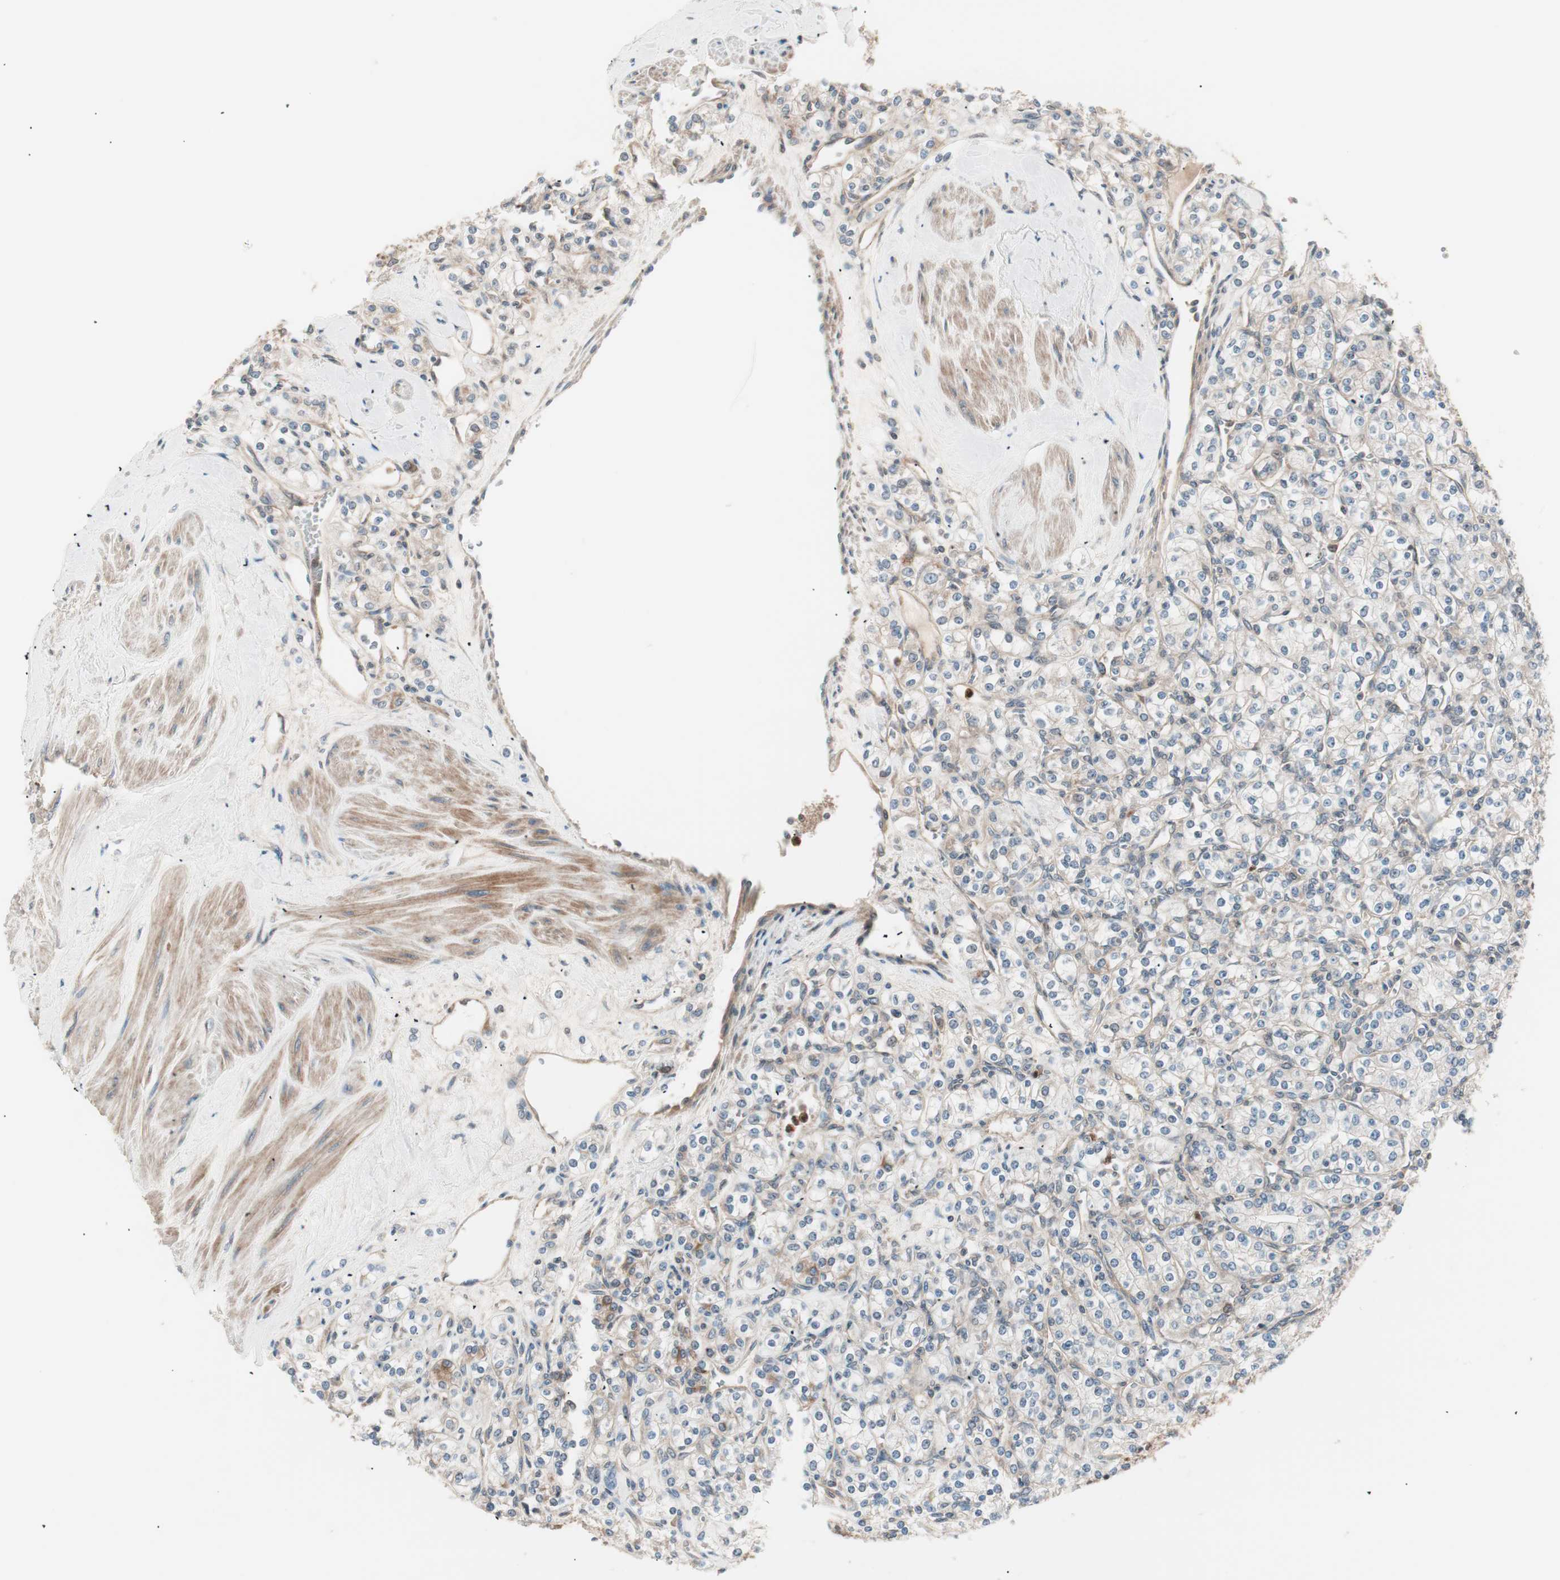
{"staining": {"intensity": "weak", "quantity": "25%-75%", "location": "cytoplasmic/membranous"}, "tissue": "renal cancer", "cell_type": "Tumor cells", "image_type": "cancer", "snomed": [{"axis": "morphology", "description": "Adenocarcinoma, NOS"}, {"axis": "topography", "description": "Kidney"}], "caption": "IHC histopathology image of neoplastic tissue: renal adenocarcinoma stained using immunohistochemistry shows low levels of weak protein expression localized specifically in the cytoplasmic/membranous of tumor cells, appearing as a cytoplasmic/membranous brown color.", "gene": "TSG101", "patient": {"sex": "male", "age": 77}}